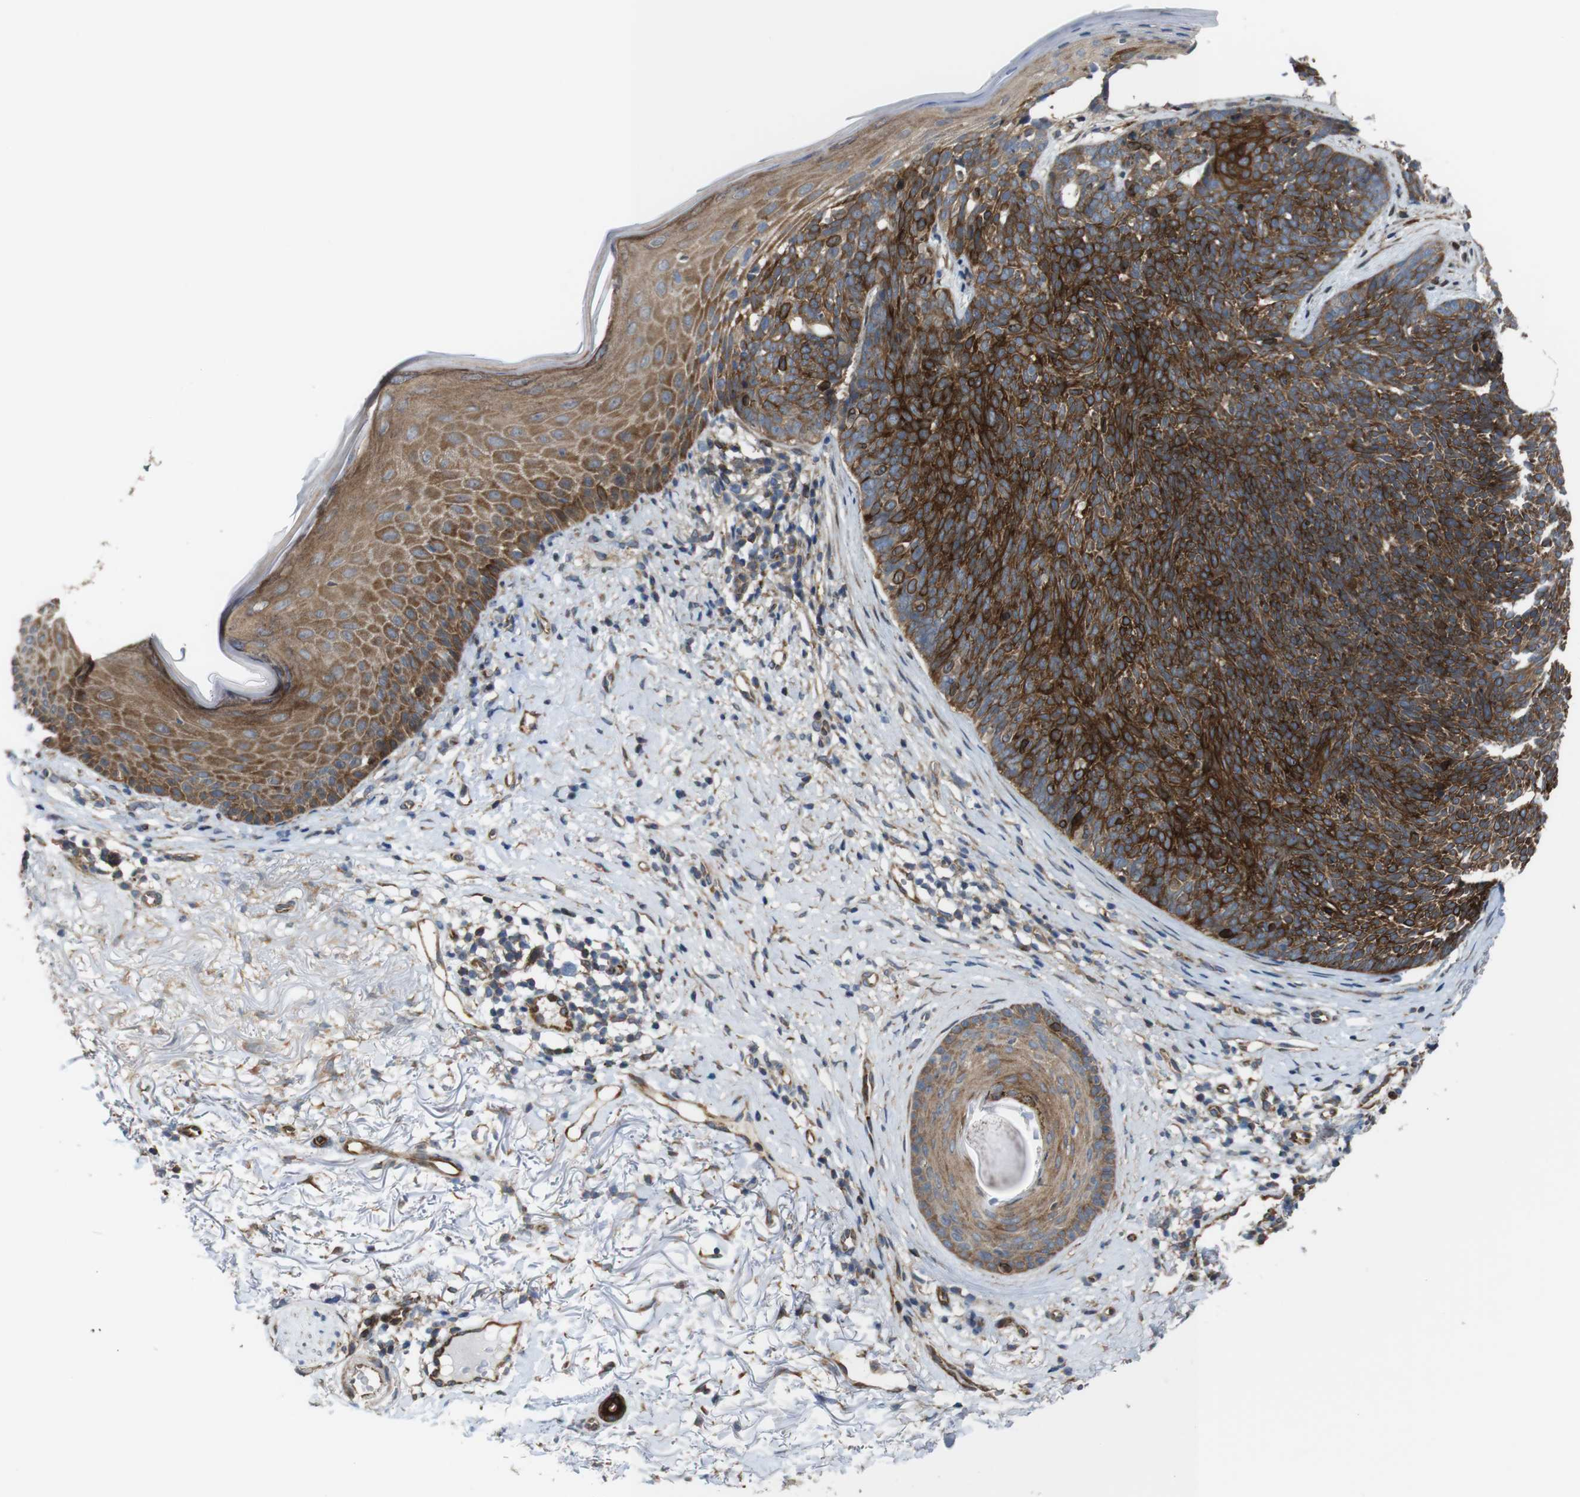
{"staining": {"intensity": "strong", "quantity": ">75%", "location": "cytoplasmic/membranous"}, "tissue": "skin cancer", "cell_type": "Tumor cells", "image_type": "cancer", "snomed": [{"axis": "morphology", "description": "Basal cell carcinoma"}, {"axis": "topography", "description": "Skin"}], "caption": "IHC photomicrograph of skin basal cell carcinoma stained for a protein (brown), which displays high levels of strong cytoplasmic/membranous positivity in approximately >75% of tumor cells.", "gene": "PCOLCE2", "patient": {"sex": "female", "age": 70}}